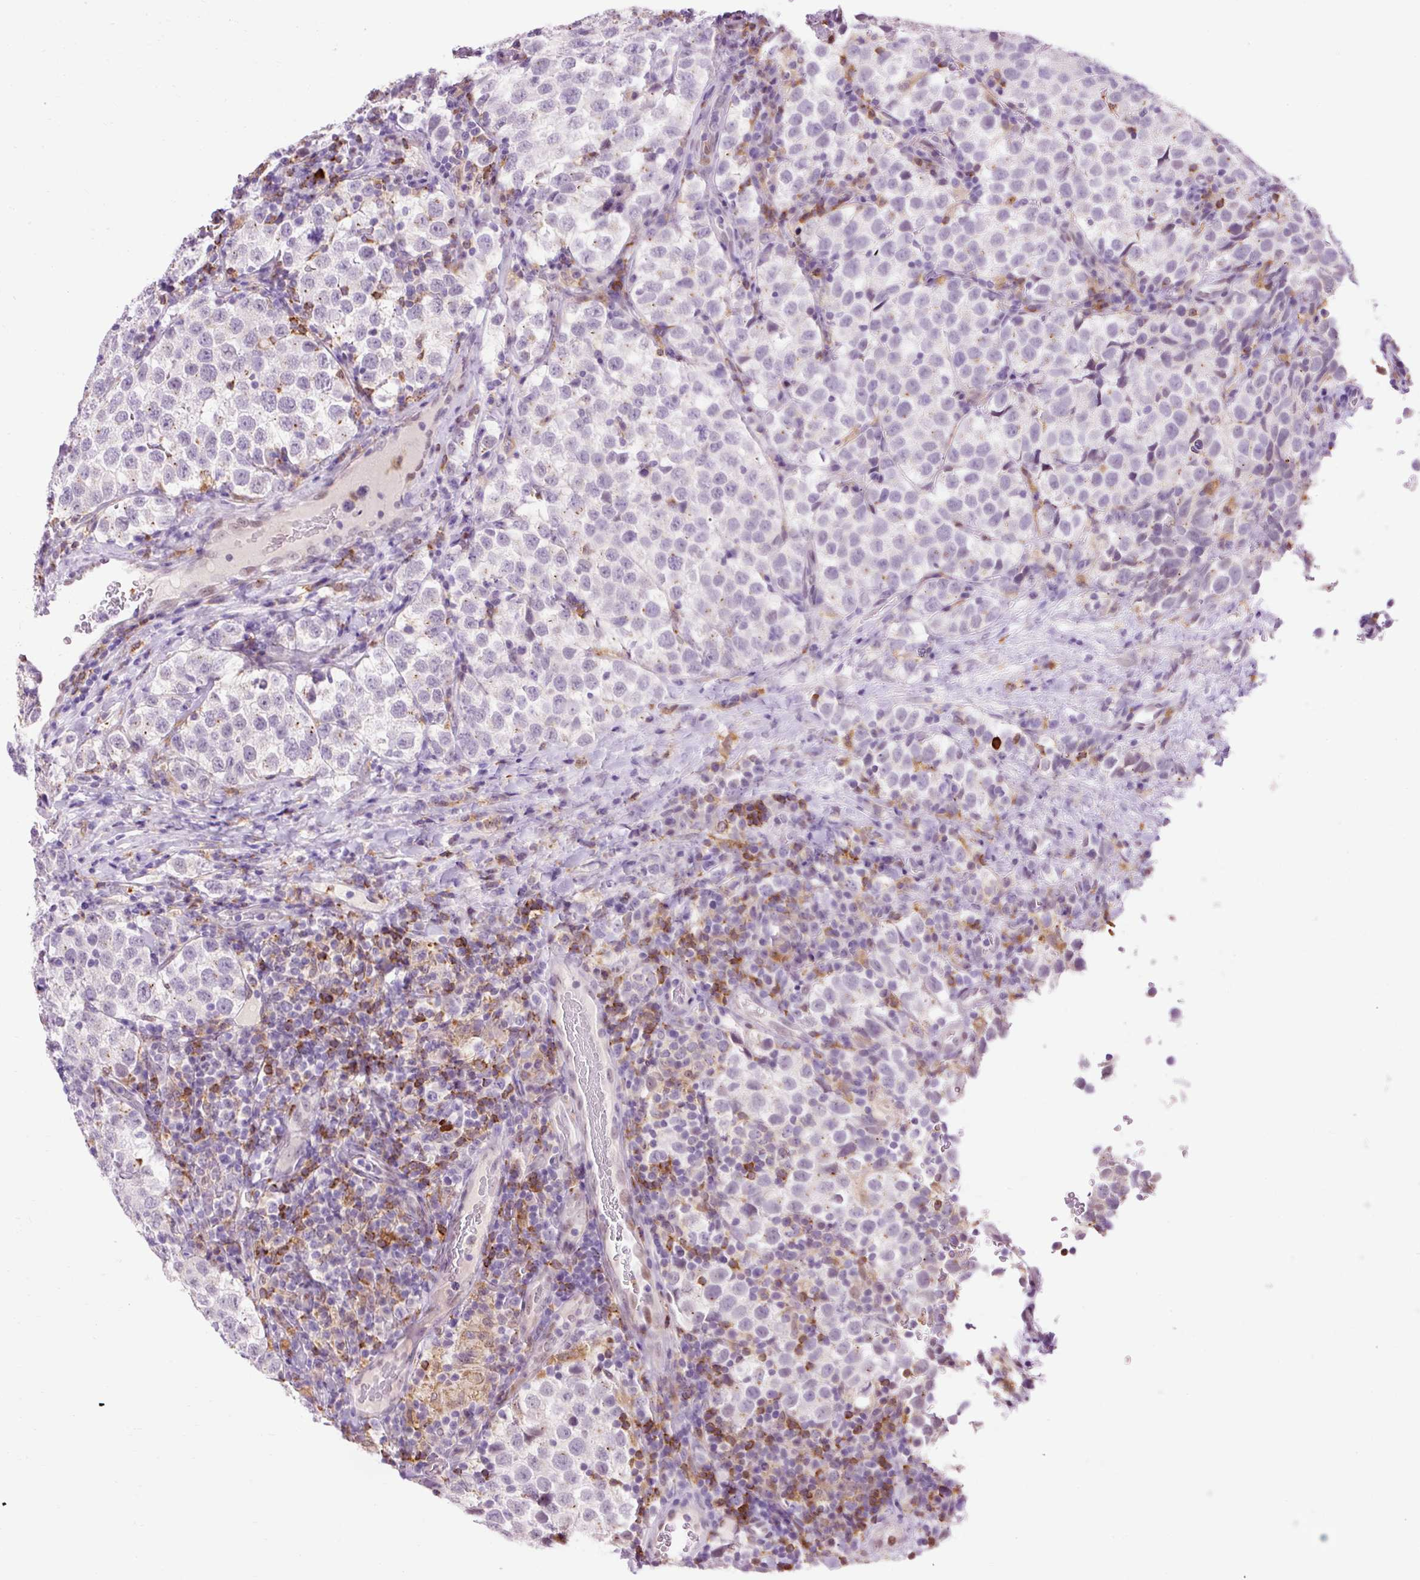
{"staining": {"intensity": "negative", "quantity": "none", "location": "none"}, "tissue": "testis cancer", "cell_type": "Tumor cells", "image_type": "cancer", "snomed": [{"axis": "morphology", "description": "Seminoma, NOS"}, {"axis": "topography", "description": "Testis"}], "caption": "Immunohistochemical staining of human testis seminoma exhibits no significant expression in tumor cells. (Immunohistochemistry (ihc), brightfield microscopy, high magnification).", "gene": "LY86", "patient": {"sex": "male", "age": 34}}